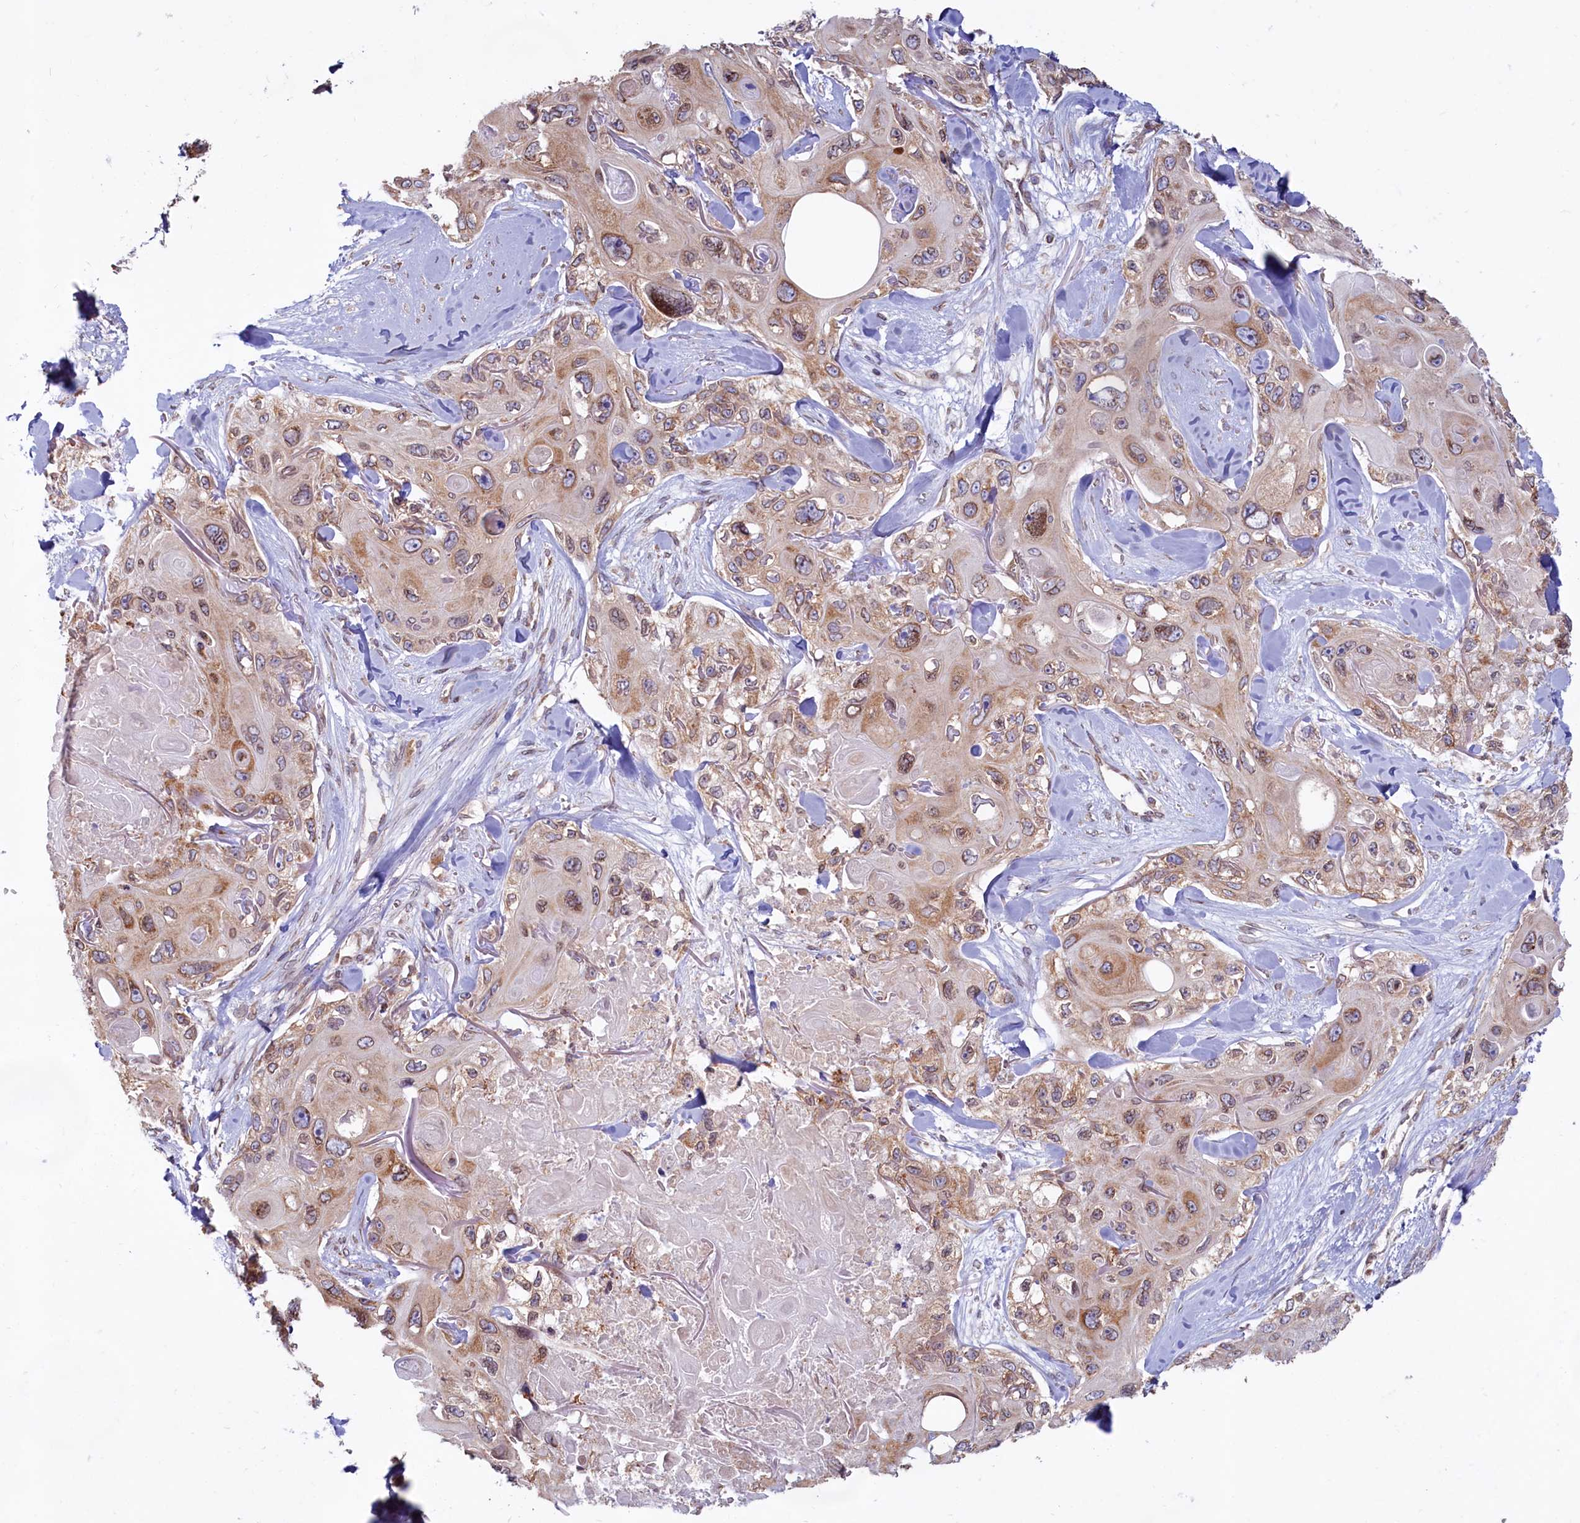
{"staining": {"intensity": "weak", "quantity": ">75%", "location": "cytoplasmic/membranous"}, "tissue": "skin cancer", "cell_type": "Tumor cells", "image_type": "cancer", "snomed": [{"axis": "morphology", "description": "Normal tissue, NOS"}, {"axis": "morphology", "description": "Squamous cell carcinoma, NOS"}, {"axis": "topography", "description": "Skin"}], "caption": "Immunohistochemistry of human skin cancer exhibits low levels of weak cytoplasmic/membranous staining in about >75% of tumor cells. Nuclei are stained in blue.", "gene": "TBC1D19", "patient": {"sex": "male", "age": 72}}